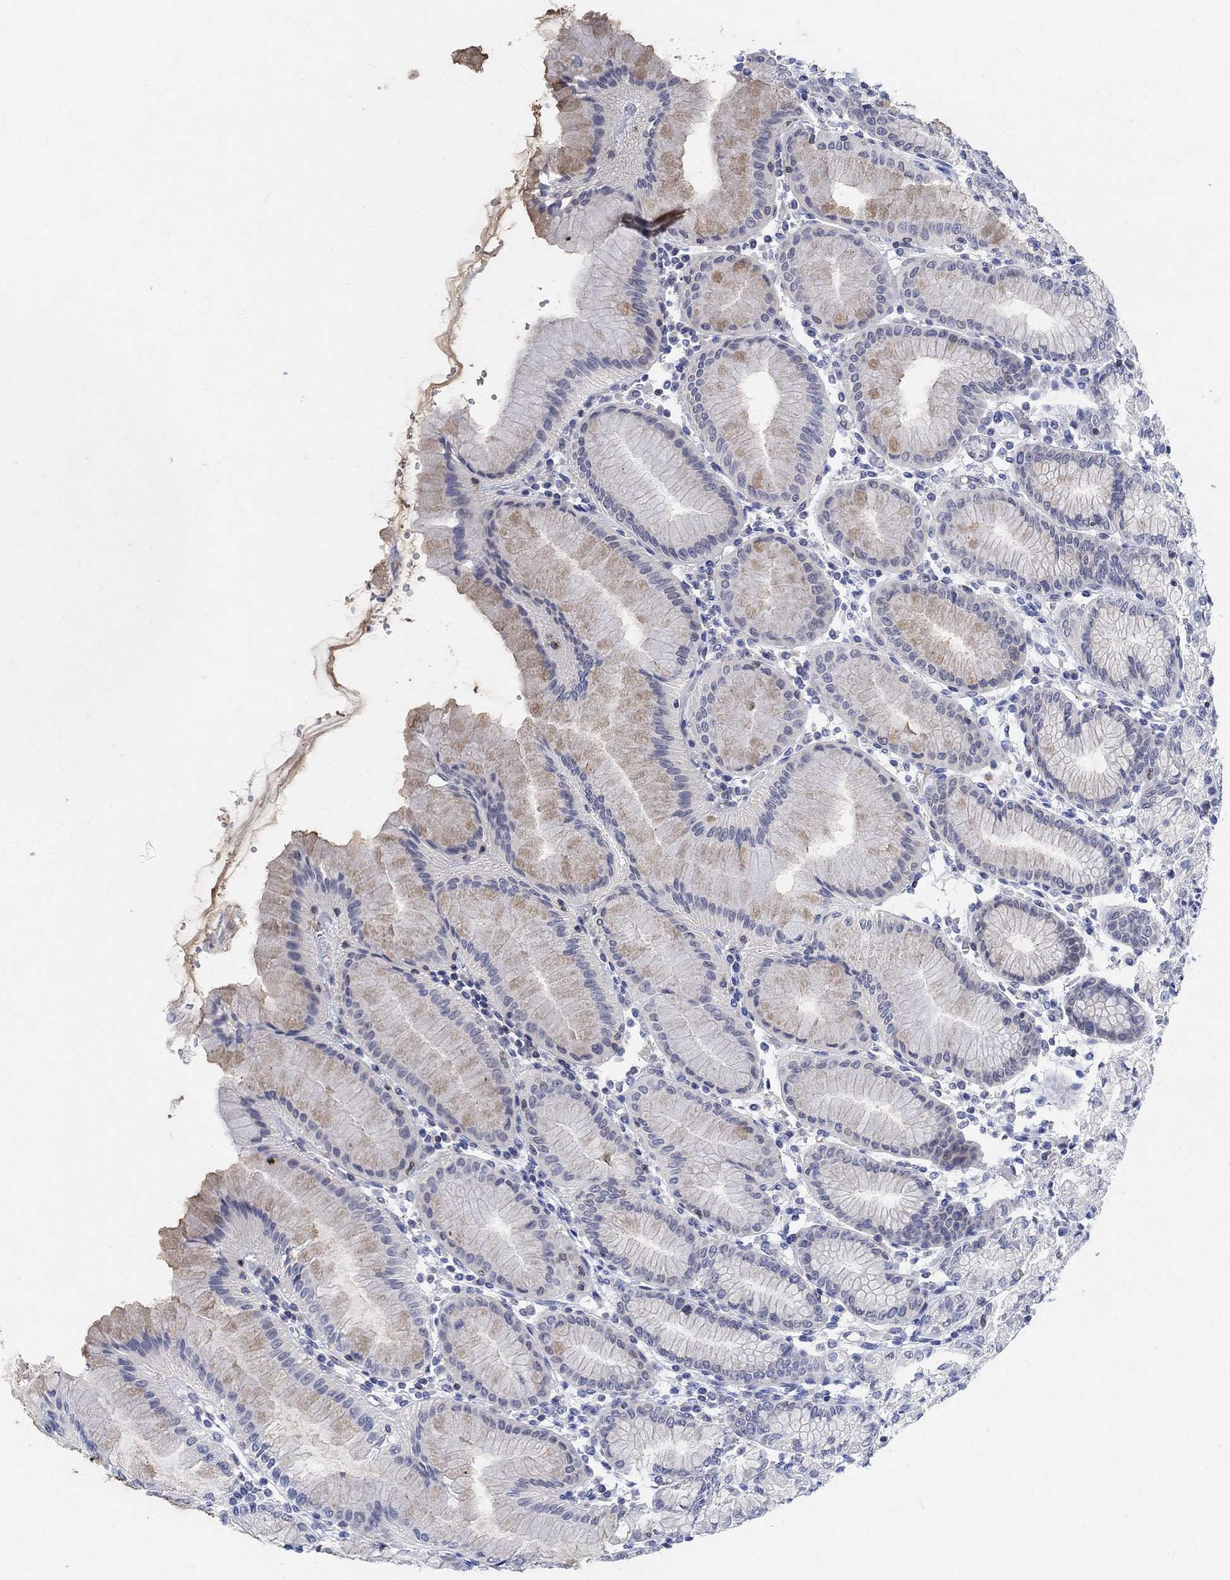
{"staining": {"intensity": "weak", "quantity": "25%-75%", "location": "cytoplasmic/membranous"}, "tissue": "stomach", "cell_type": "Glandular cells", "image_type": "normal", "snomed": [{"axis": "morphology", "description": "Normal tissue, NOS"}, {"axis": "topography", "description": "Skeletal muscle"}, {"axis": "topography", "description": "Stomach"}], "caption": "Immunohistochemical staining of benign human stomach shows 25%-75% levels of weak cytoplasmic/membranous protein positivity in approximately 25%-75% of glandular cells.", "gene": "PHF21B", "patient": {"sex": "female", "age": 57}}